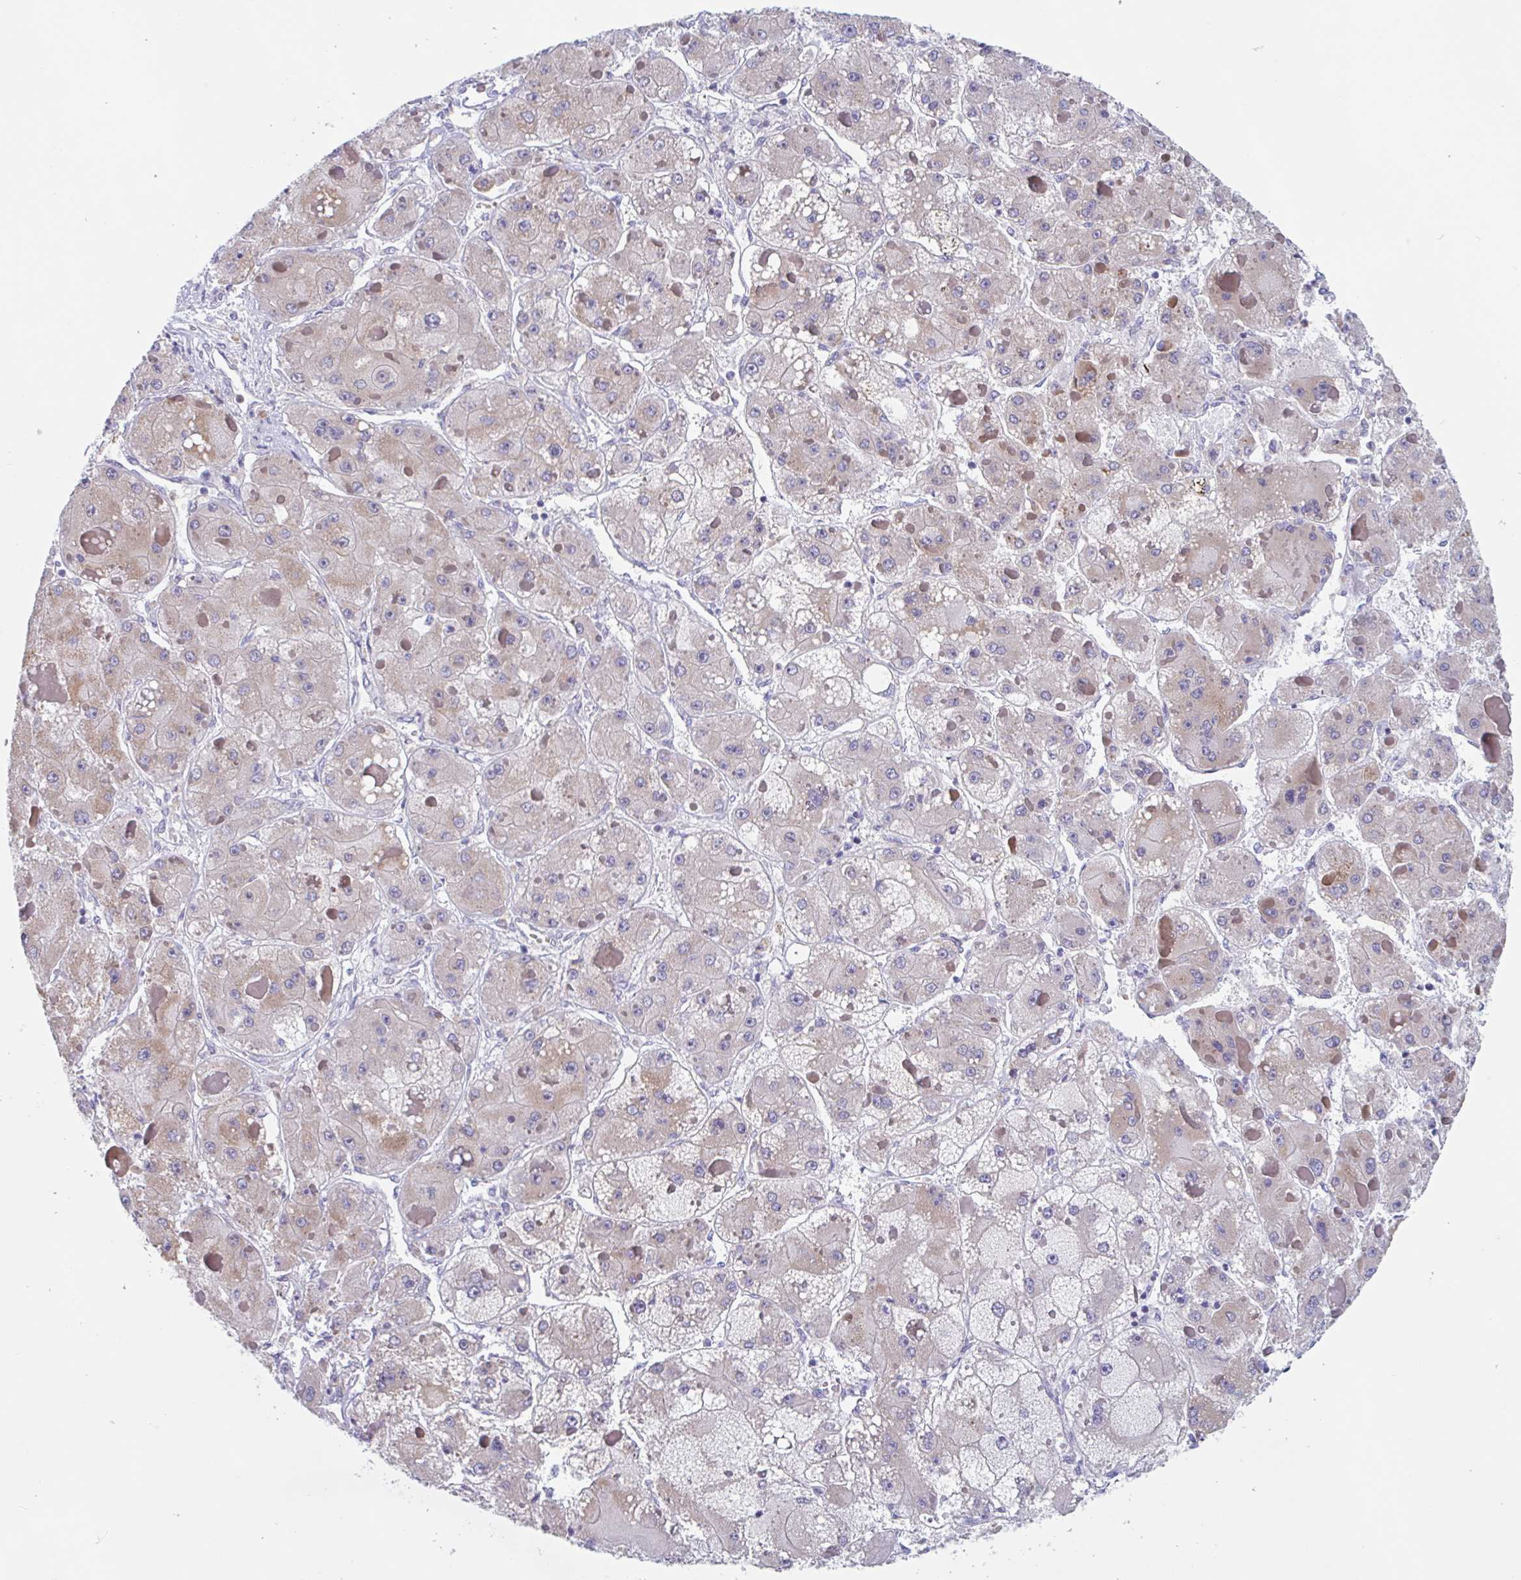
{"staining": {"intensity": "weak", "quantity": "25%-75%", "location": "cytoplasmic/membranous"}, "tissue": "liver cancer", "cell_type": "Tumor cells", "image_type": "cancer", "snomed": [{"axis": "morphology", "description": "Carcinoma, Hepatocellular, NOS"}, {"axis": "topography", "description": "Liver"}], "caption": "Hepatocellular carcinoma (liver) stained with immunohistochemistry (IHC) reveals weak cytoplasmic/membranous expression in approximately 25%-75% of tumor cells.", "gene": "UNKL", "patient": {"sex": "female", "age": 73}}